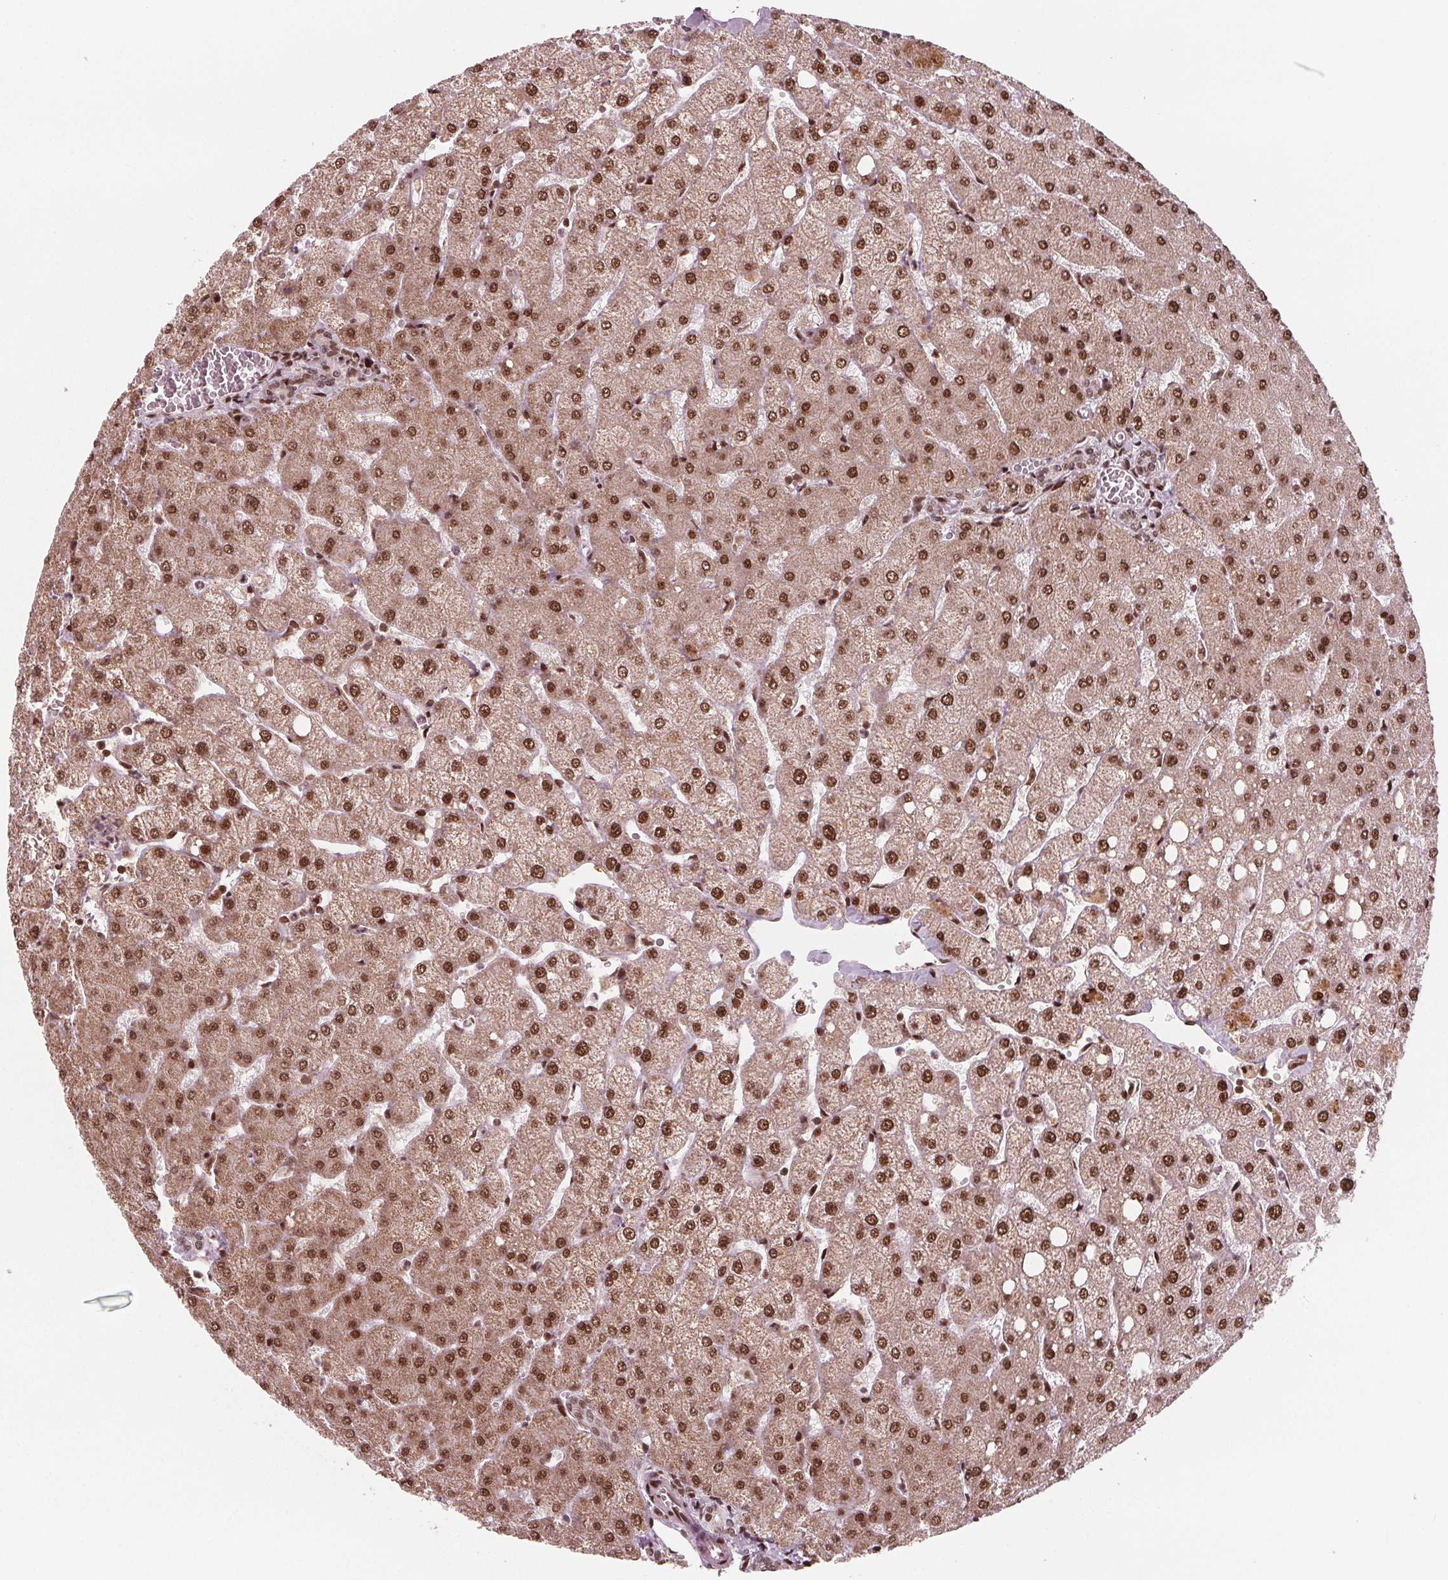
{"staining": {"intensity": "strong", "quantity": ">75%", "location": "nuclear"}, "tissue": "liver", "cell_type": "Cholangiocytes", "image_type": "normal", "snomed": [{"axis": "morphology", "description": "Normal tissue, NOS"}, {"axis": "topography", "description": "Liver"}], "caption": "Immunohistochemistry staining of benign liver, which shows high levels of strong nuclear positivity in approximately >75% of cholangiocytes indicating strong nuclear protein expression. The staining was performed using DAB (brown) for protein detection and nuclei were counterstained in hematoxylin (blue).", "gene": "SNRNP35", "patient": {"sex": "female", "age": 54}}